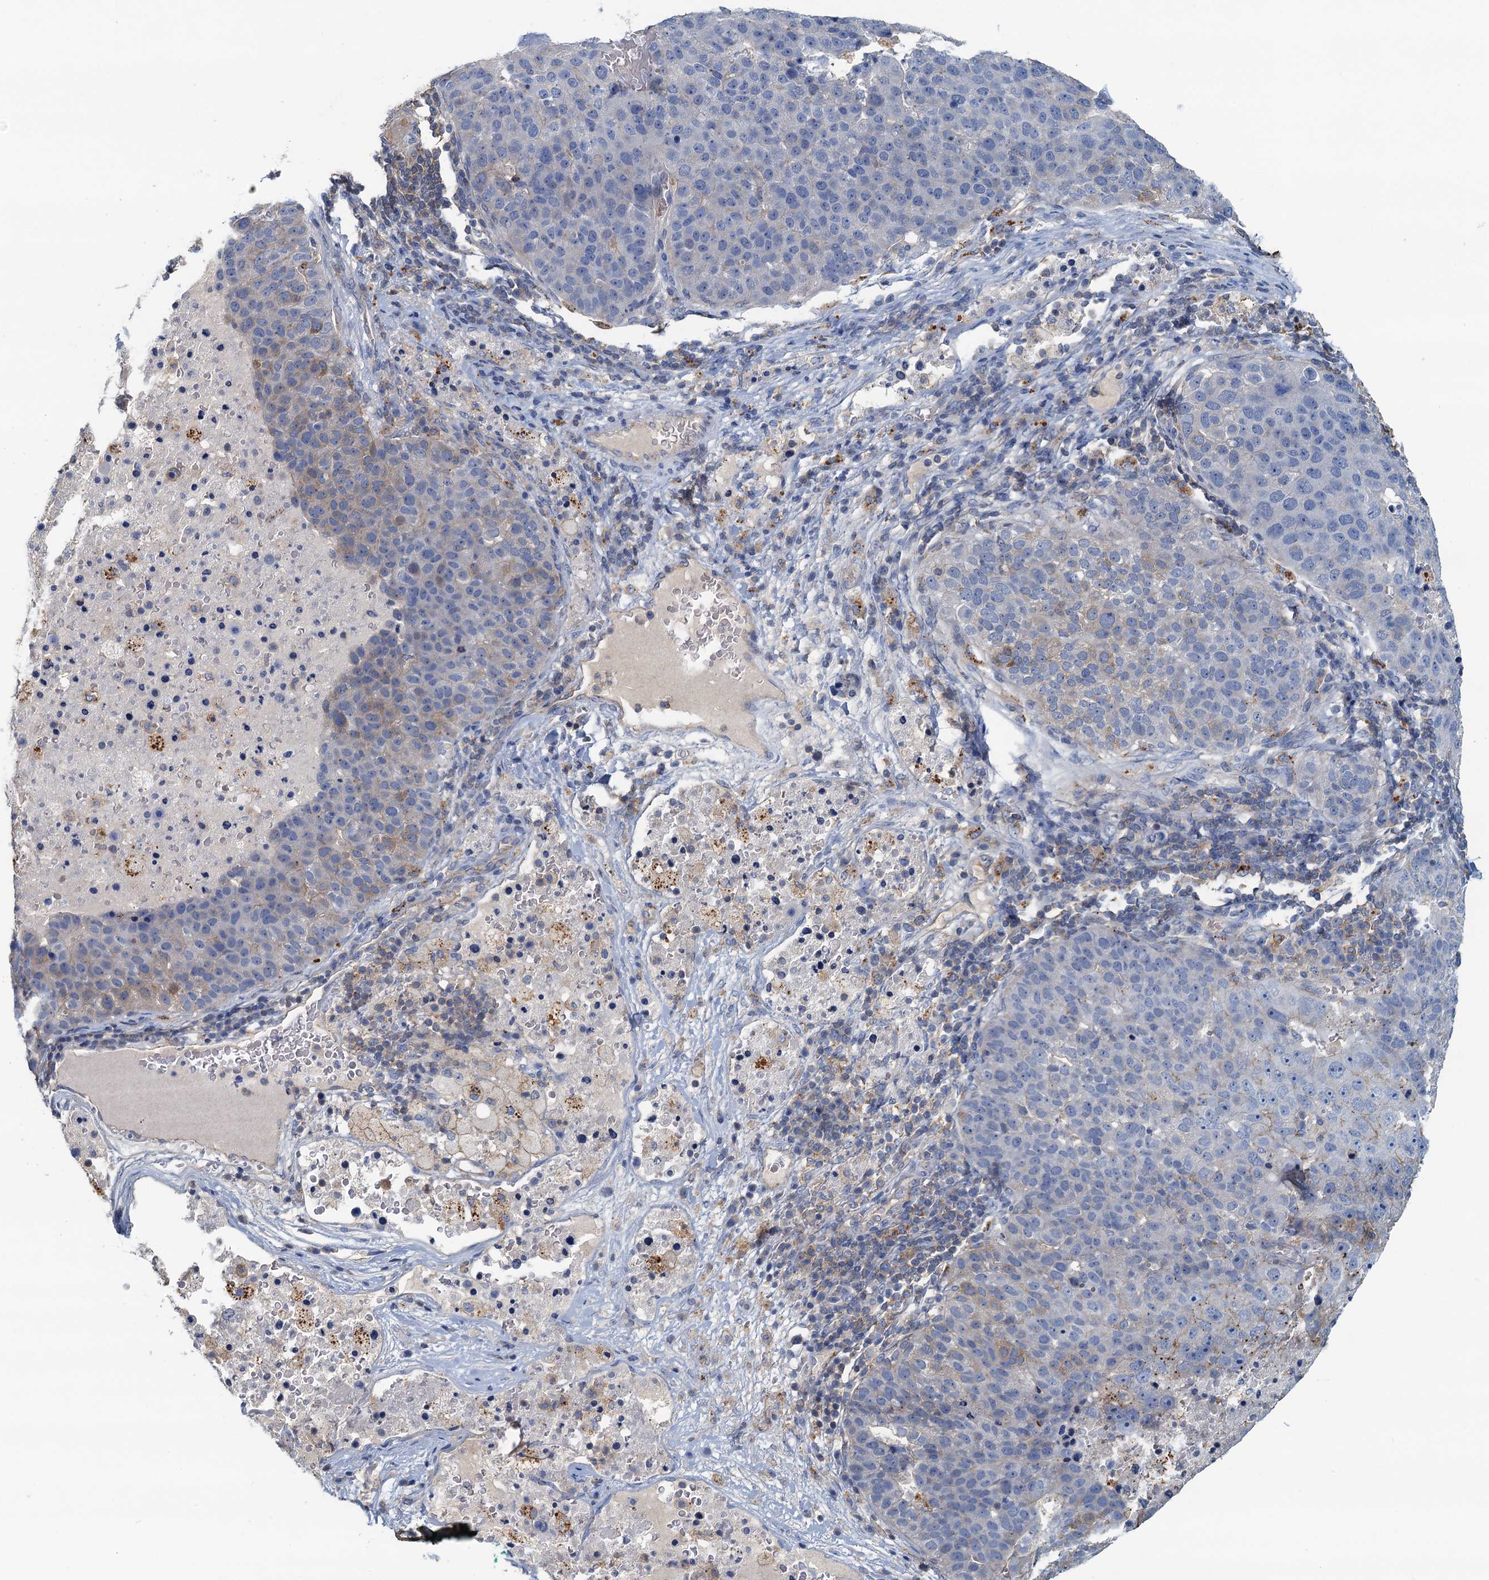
{"staining": {"intensity": "negative", "quantity": "none", "location": "none"}, "tissue": "pancreatic cancer", "cell_type": "Tumor cells", "image_type": "cancer", "snomed": [{"axis": "morphology", "description": "Adenocarcinoma, NOS"}, {"axis": "topography", "description": "Pancreas"}], "caption": "This is an immunohistochemistry micrograph of human pancreatic adenocarcinoma. There is no expression in tumor cells.", "gene": "THAP10", "patient": {"sex": "female", "age": 61}}